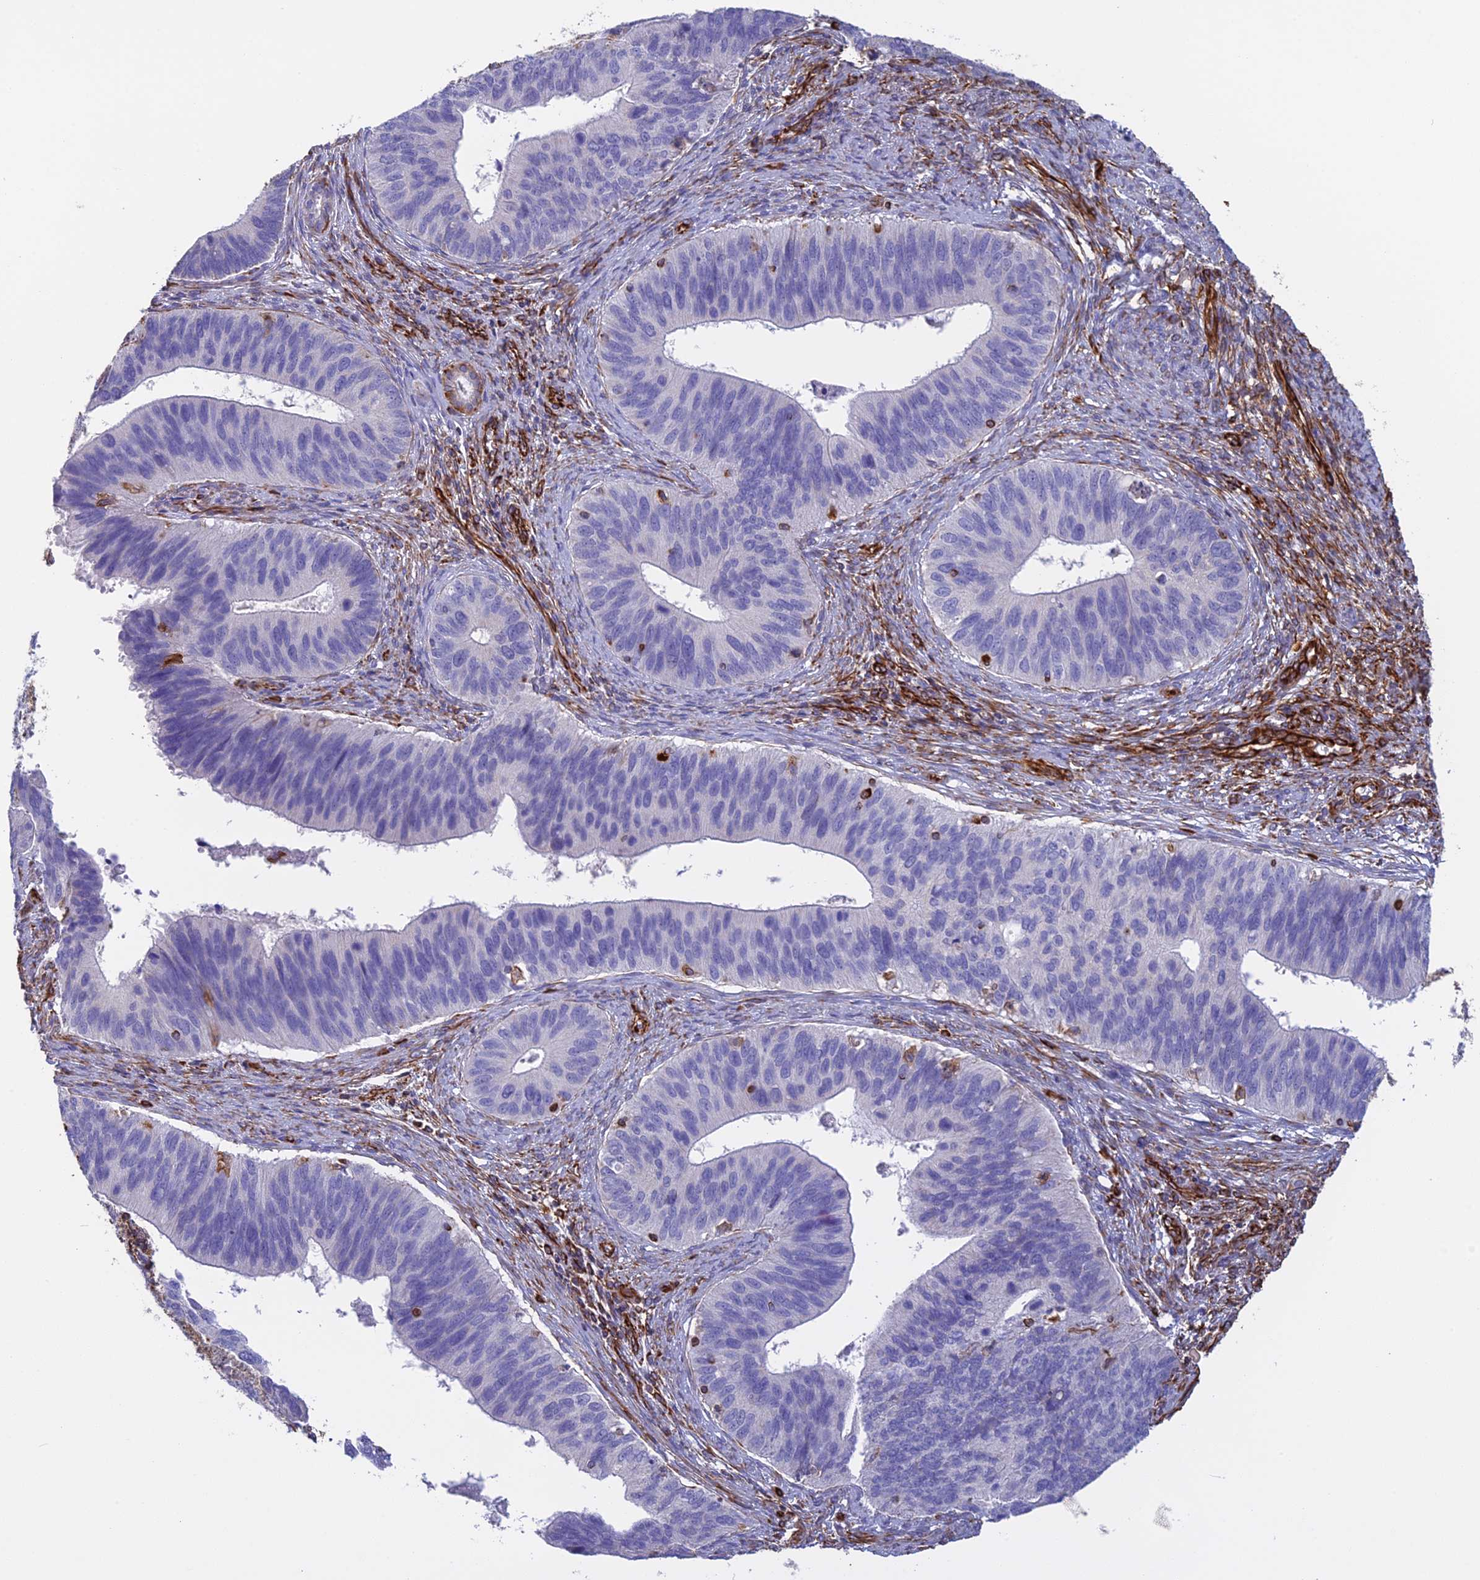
{"staining": {"intensity": "negative", "quantity": "none", "location": "none"}, "tissue": "cervical cancer", "cell_type": "Tumor cells", "image_type": "cancer", "snomed": [{"axis": "morphology", "description": "Adenocarcinoma, NOS"}, {"axis": "topography", "description": "Cervix"}], "caption": "There is no significant positivity in tumor cells of cervical cancer (adenocarcinoma). The staining was performed using DAB to visualize the protein expression in brown, while the nuclei were stained in blue with hematoxylin (Magnification: 20x).", "gene": "FBXL20", "patient": {"sex": "female", "age": 42}}